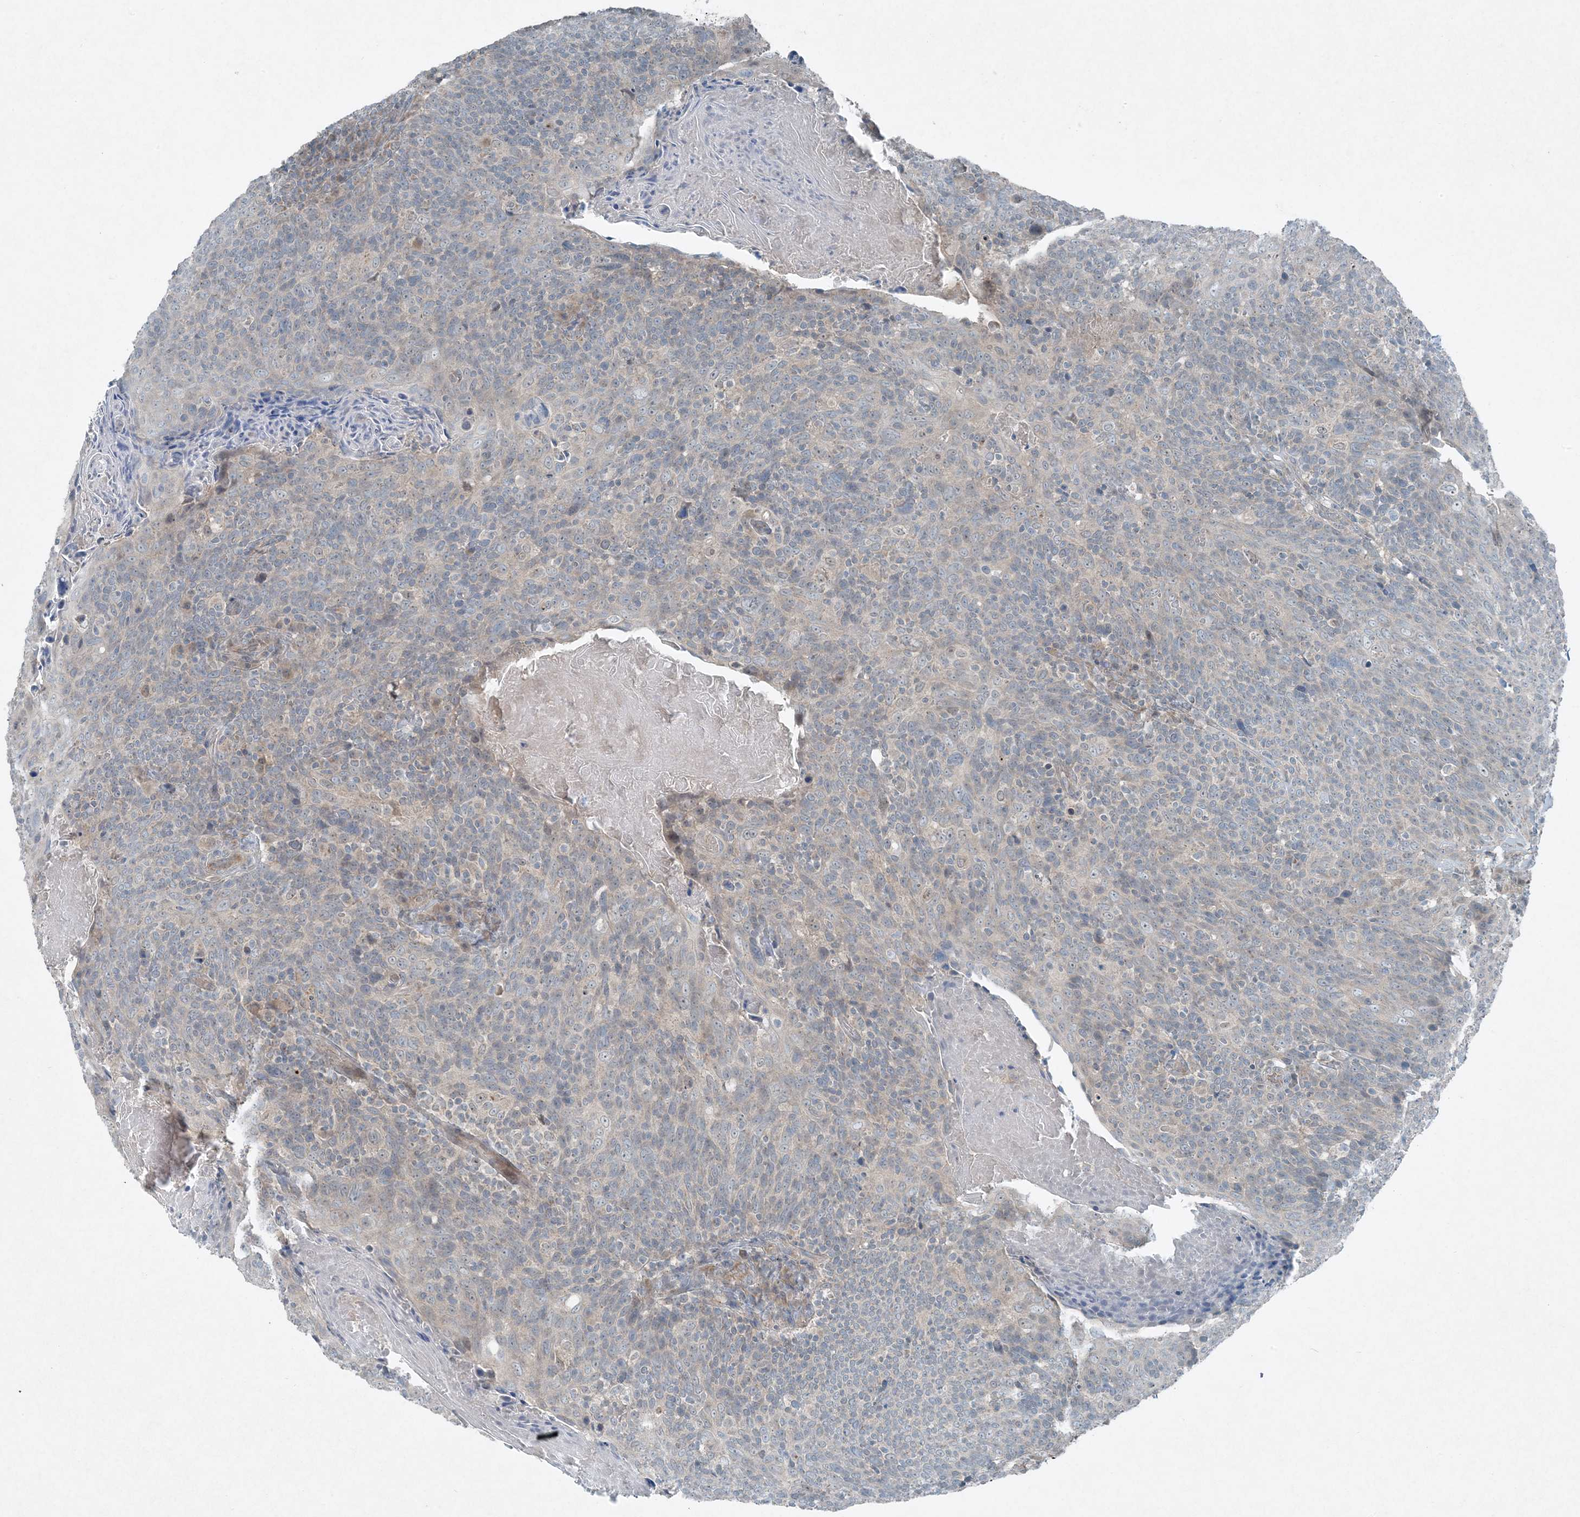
{"staining": {"intensity": "weak", "quantity": "<25%", "location": "cytoplasmic/membranous"}, "tissue": "head and neck cancer", "cell_type": "Tumor cells", "image_type": "cancer", "snomed": [{"axis": "morphology", "description": "Squamous cell carcinoma, NOS"}, {"axis": "morphology", "description": "Squamous cell carcinoma, metastatic, NOS"}, {"axis": "topography", "description": "Lymph node"}, {"axis": "topography", "description": "Head-Neck"}], "caption": "An IHC photomicrograph of head and neck cancer is shown. There is no staining in tumor cells of head and neck cancer.", "gene": "MITD1", "patient": {"sex": "male", "age": 62}}